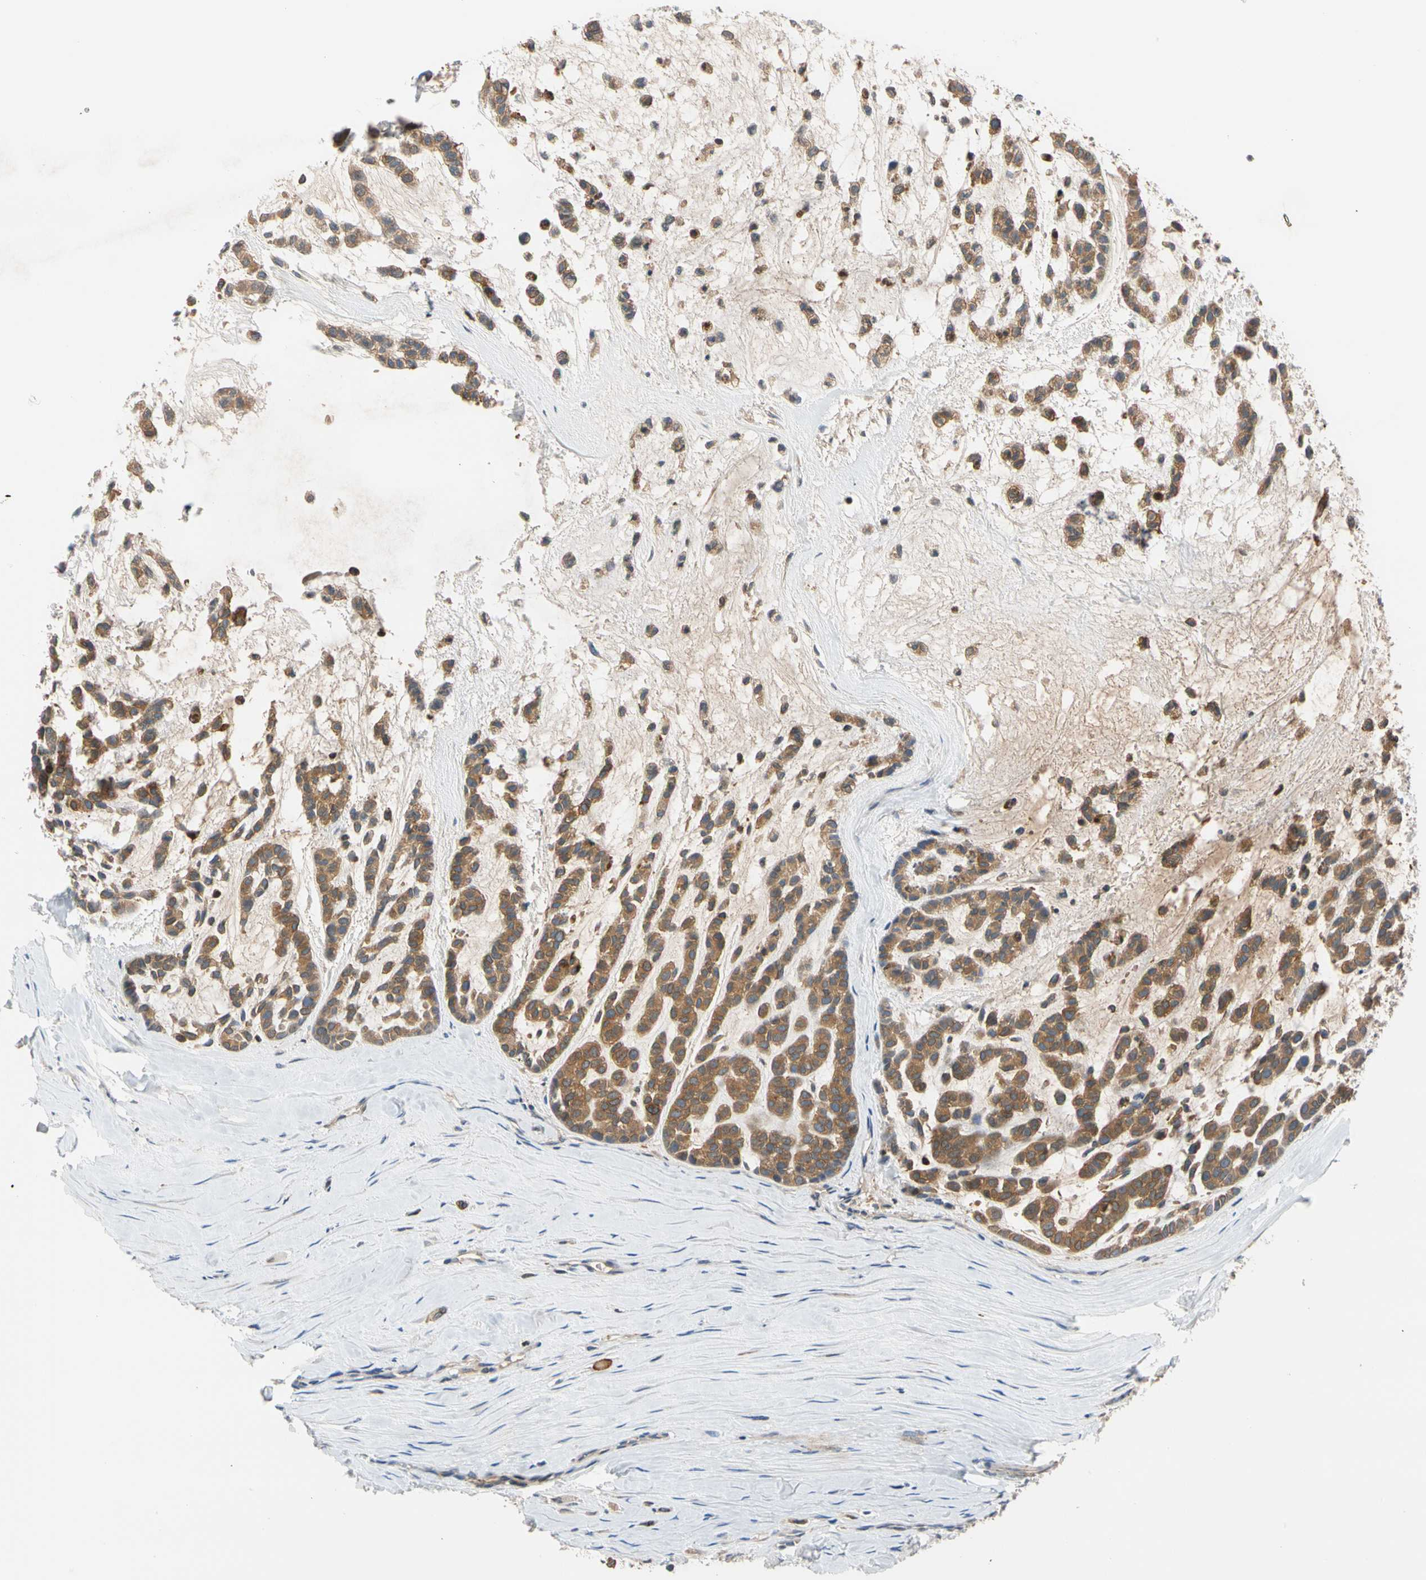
{"staining": {"intensity": "moderate", "quantity": ">75%", "location": "cytoplasmic/membranous"}, "tissue": "head and neck cancer", "cell_type": "Tumor cells", "image_type": "cancer", "snomed": [{"axis": "morphology", "description": "Adenocarcinoma, NOS"}, {"axis": "morphology", "description": "Adenoma, NOS"}, {"axis": "topography", "description": "Head-Neck"}], "caption": "Brown immunohistochemical staining in human head and neck cancer (adenocarcinoma) exhibits moderate cytoplasmic/membranous expression in approximately >75% of tumor cells.", "gene": "ENTREP3", "patient": {"sex": "female", "age": 55}}